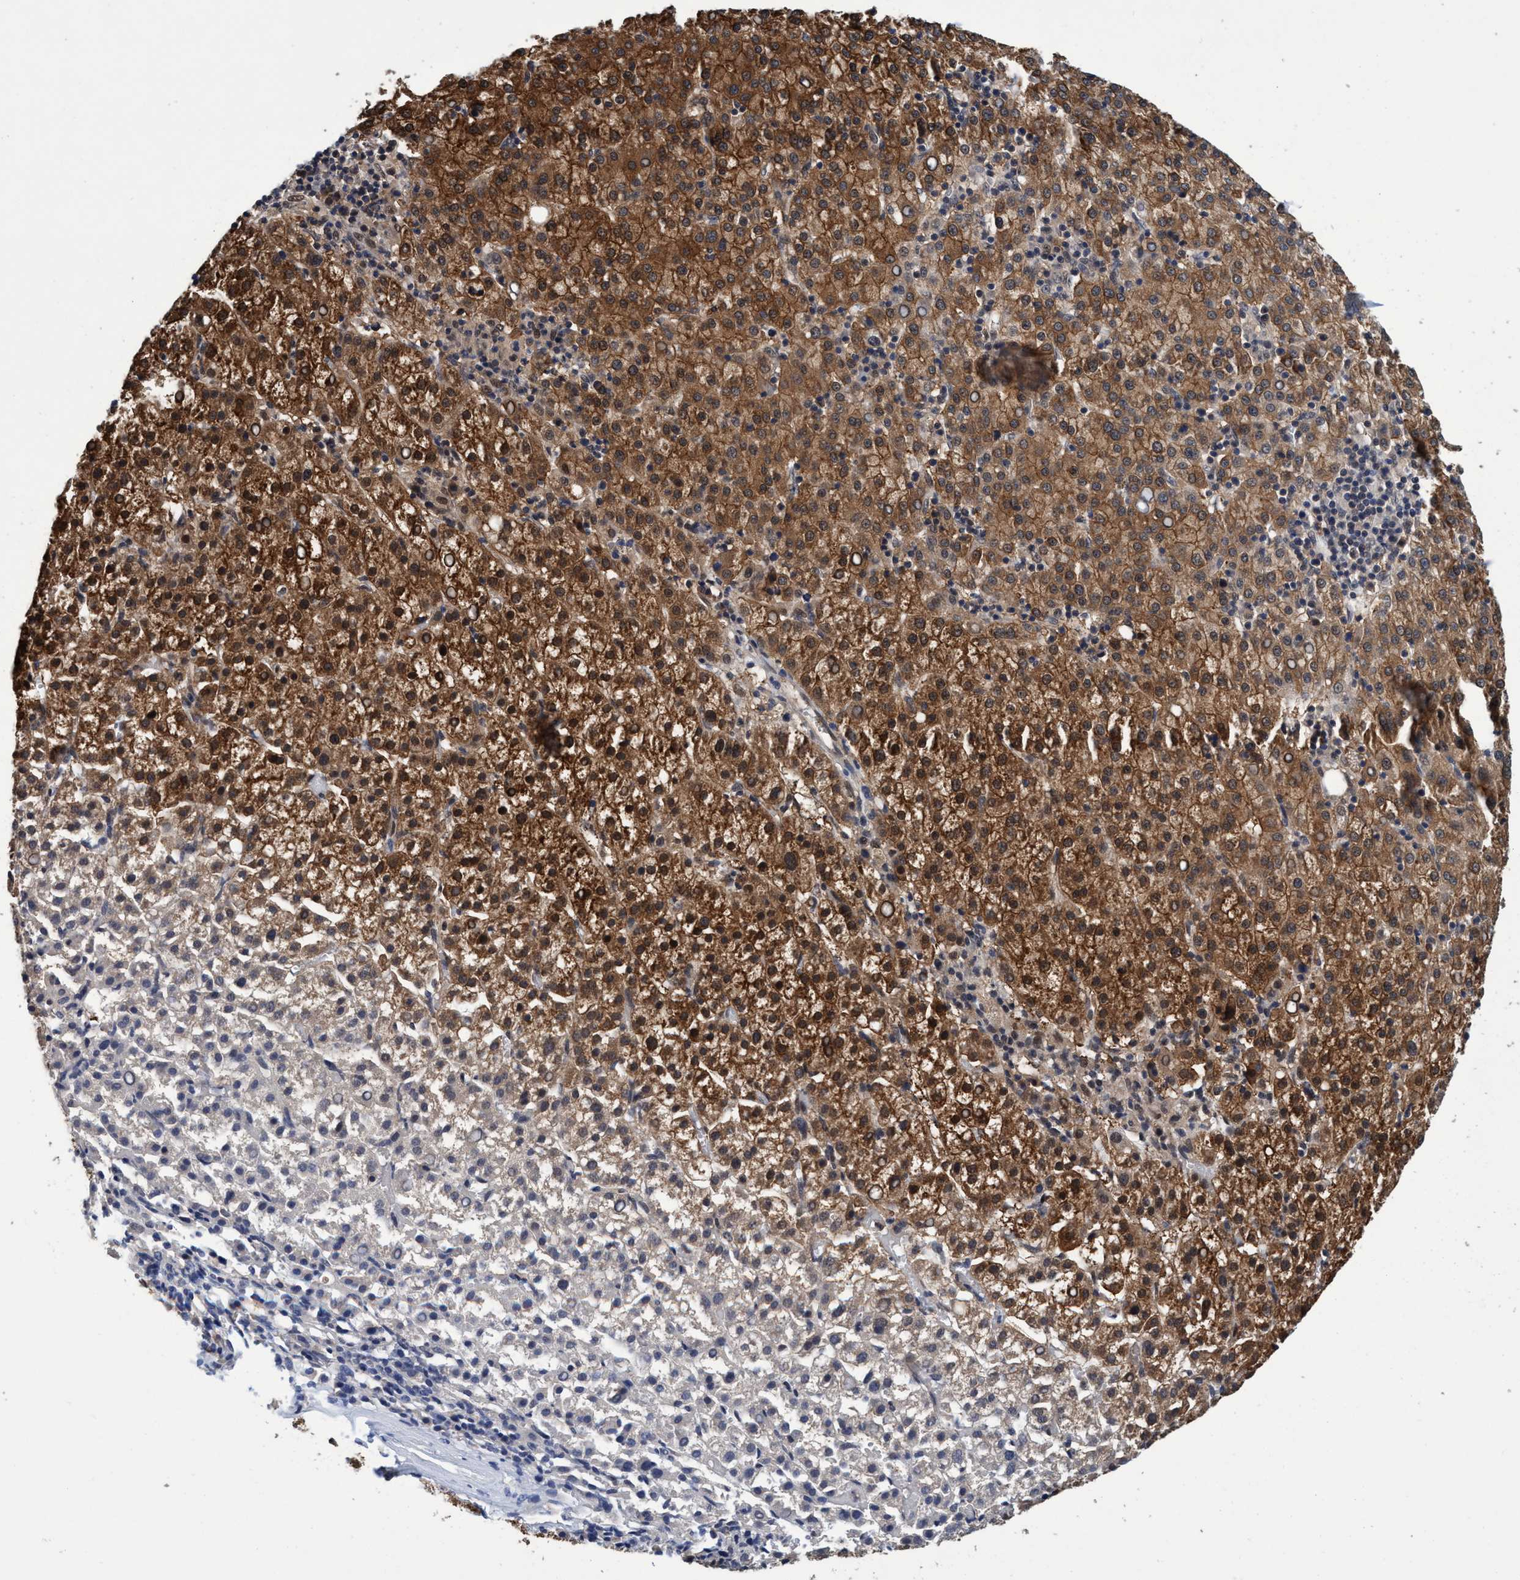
{"staining": {"intensity": "strong", "quantity": ">75%", "location": "cytoplasmic/membranous"}, "tissue": "liver cancer", "cell_type": "Tumor cells", "image_type": "cancer", "snomed": [{"axis": "morphology", "description": "Carcinoma, Hepatocellular, NOS"}, {"axis": "topography", "description": "Liver"}], "caption": "Immunohistochemistry of human liver cancer shows high levels of strong cytoplasmic/membranous positivity in about >75% of tumor cells. The protein of interest is stained brown, and the nuclei are stained in blue (DAB IHC with brightfield microscopy, high magnification).", "gene": "PSMD12", "patient": {"sex": "female", "age": 58}}